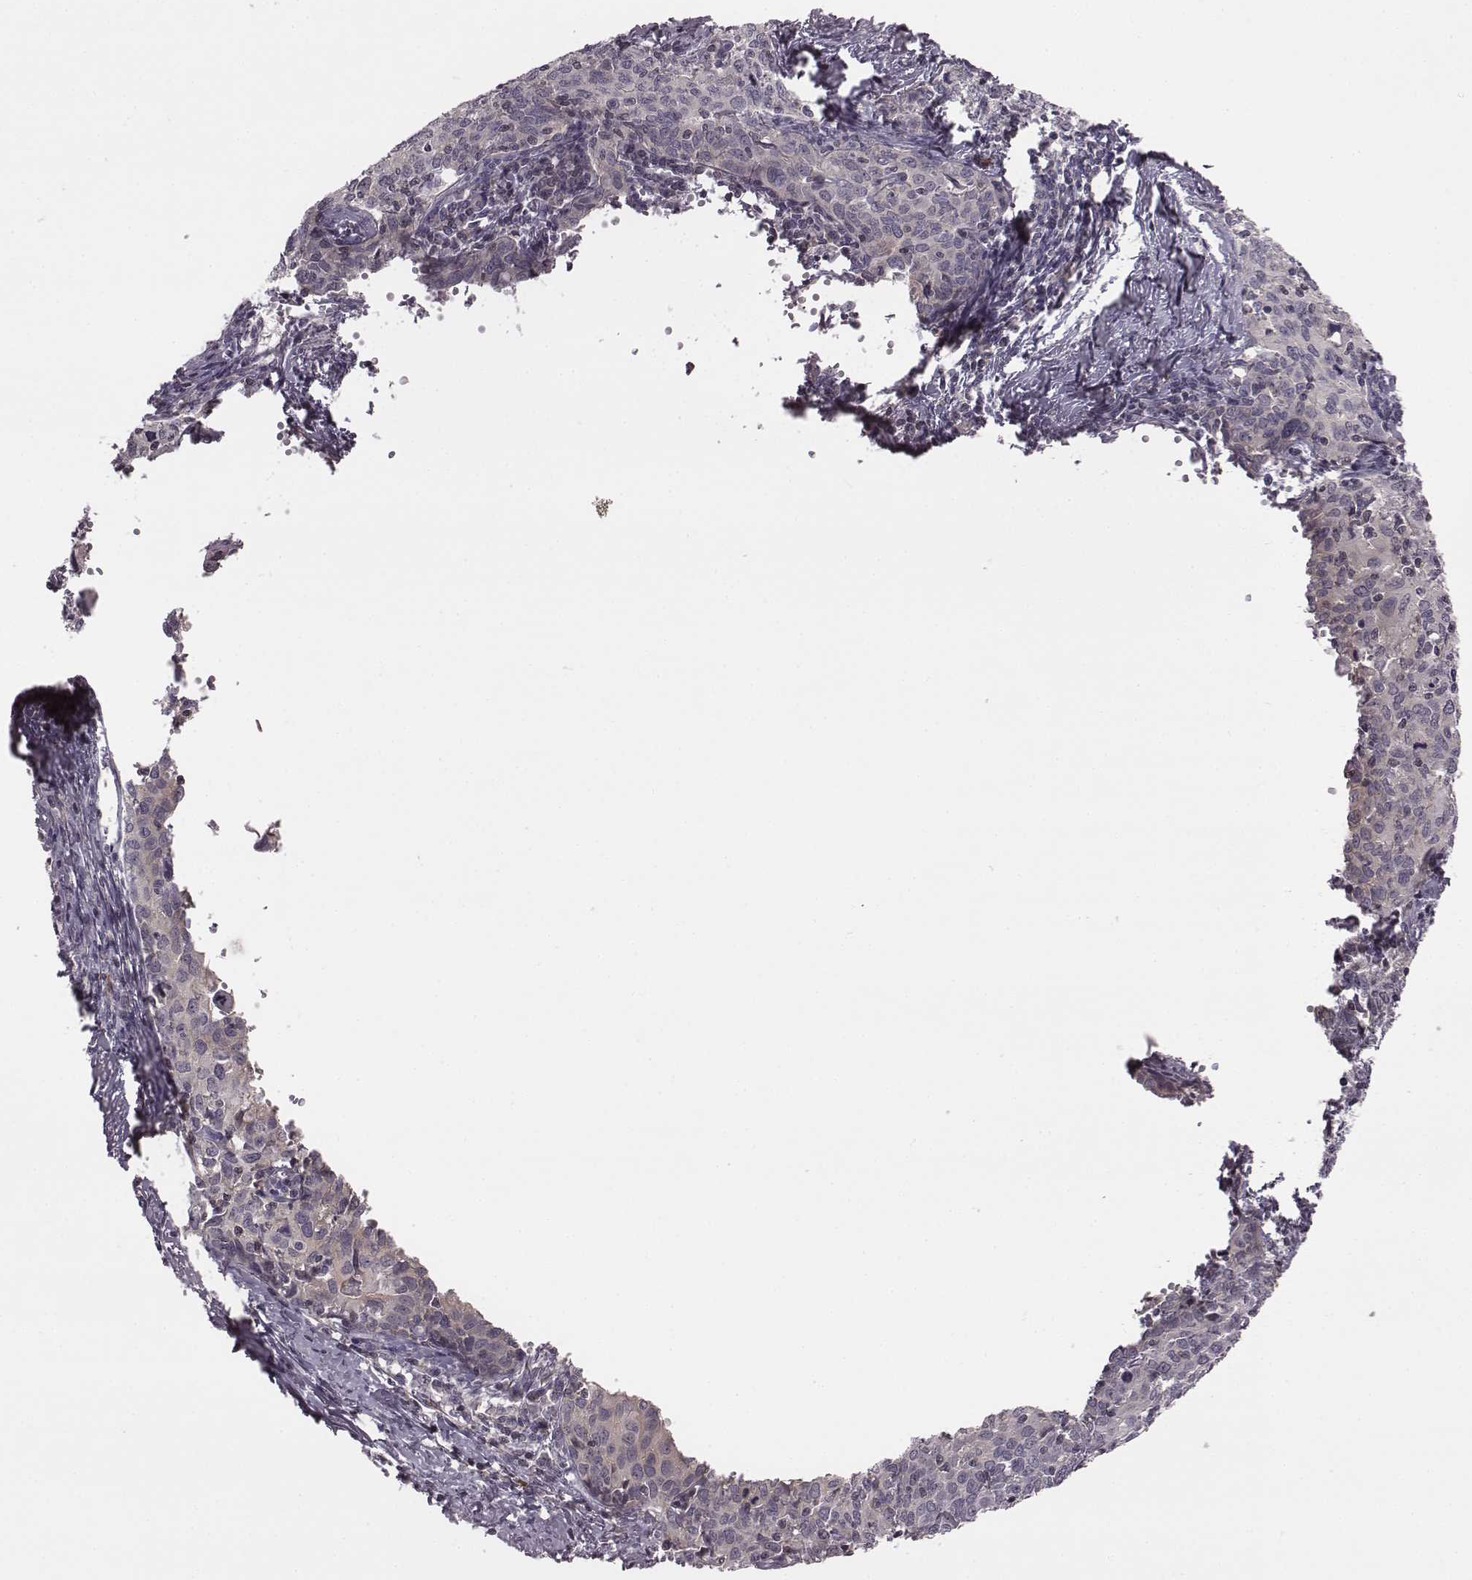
{"staining": {"intensity": "weak", "quantity": "<25%", "location": "cytoplasmic/membranous"}, "tissue": "cervical cancer", "cell_type": "Tumor cells", "image_type": "cancer", "snomed": [{"axis": "morphology", "description": "Squamous cell carcinoma, NOS"}, {"axis": "topography", "description": "Cervix"}], "caption": "A high-resolution photomicrograph shows immunohistochemistry staining of squamous cell carcinoma (cervical), which exhibits no significant expression in tumor cells.", "gene": "BICDL1", "patient": {"sex": "female", "age": 62}}